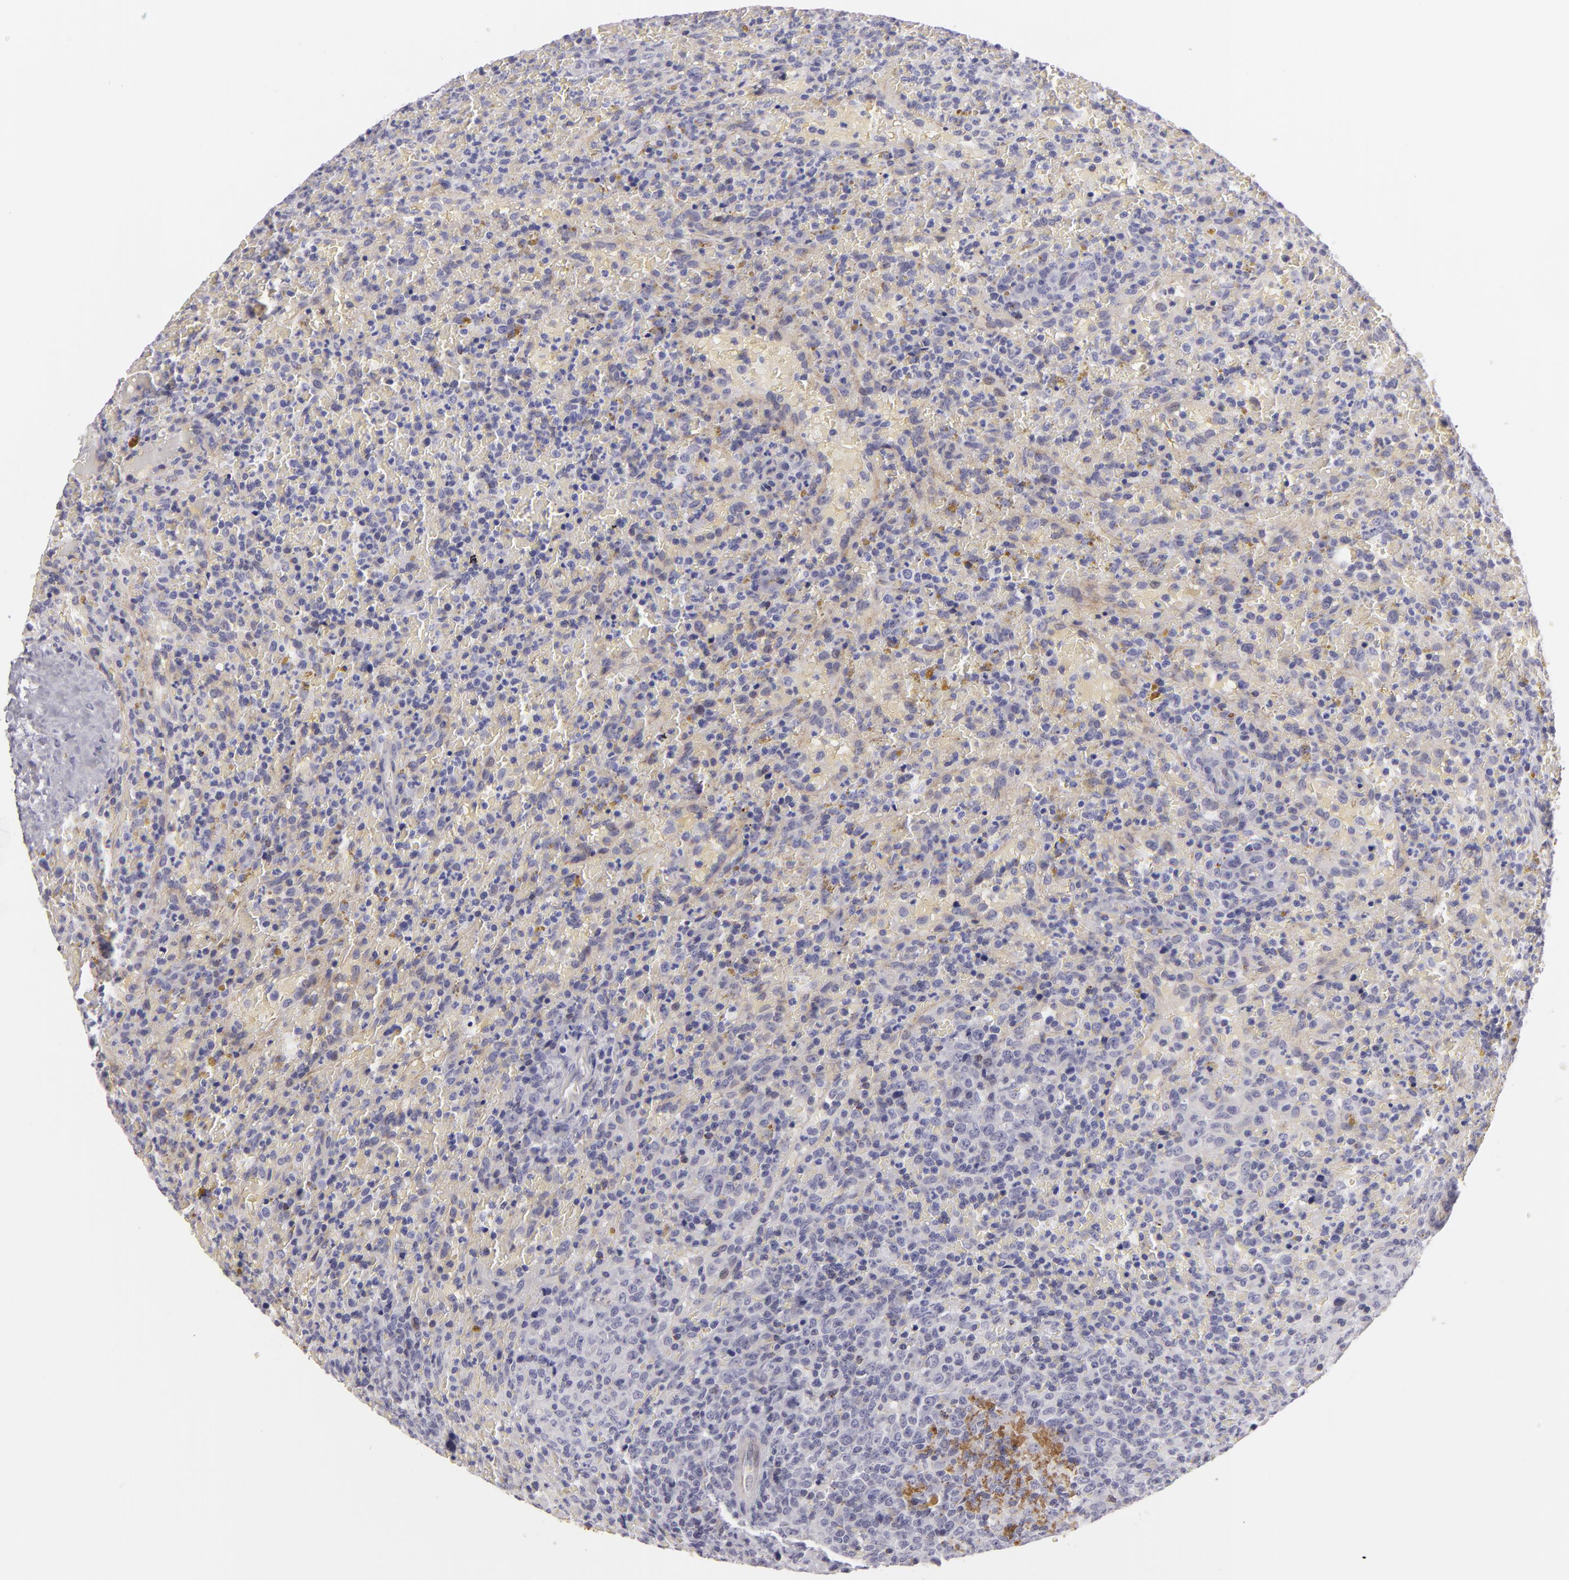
{"staining": {"intensity": "negative", "quantity": "none", "location": "none"}, "tissue": "lymphoma", "cell_type": "Tumor cells", "image_type": "cancer", "snomed": [{"axis": "morphology", "description": "Malignant lymphoma, non-Hodgkin's type, High grade"}, {"axis": "topography", "description": "Spleen"}, {"axis": "topography", "description": "Lymph node"}], "caption": "A high-resolution histopathology image shows immunohistochemistry staining of lymphoma, which displays no significant staining in tumor cells. (Immunohistochemistry, brightfield microscopy, high magnification).", "gene": "CTNNB1", "patient": {"sex": "female", "age": 70}}